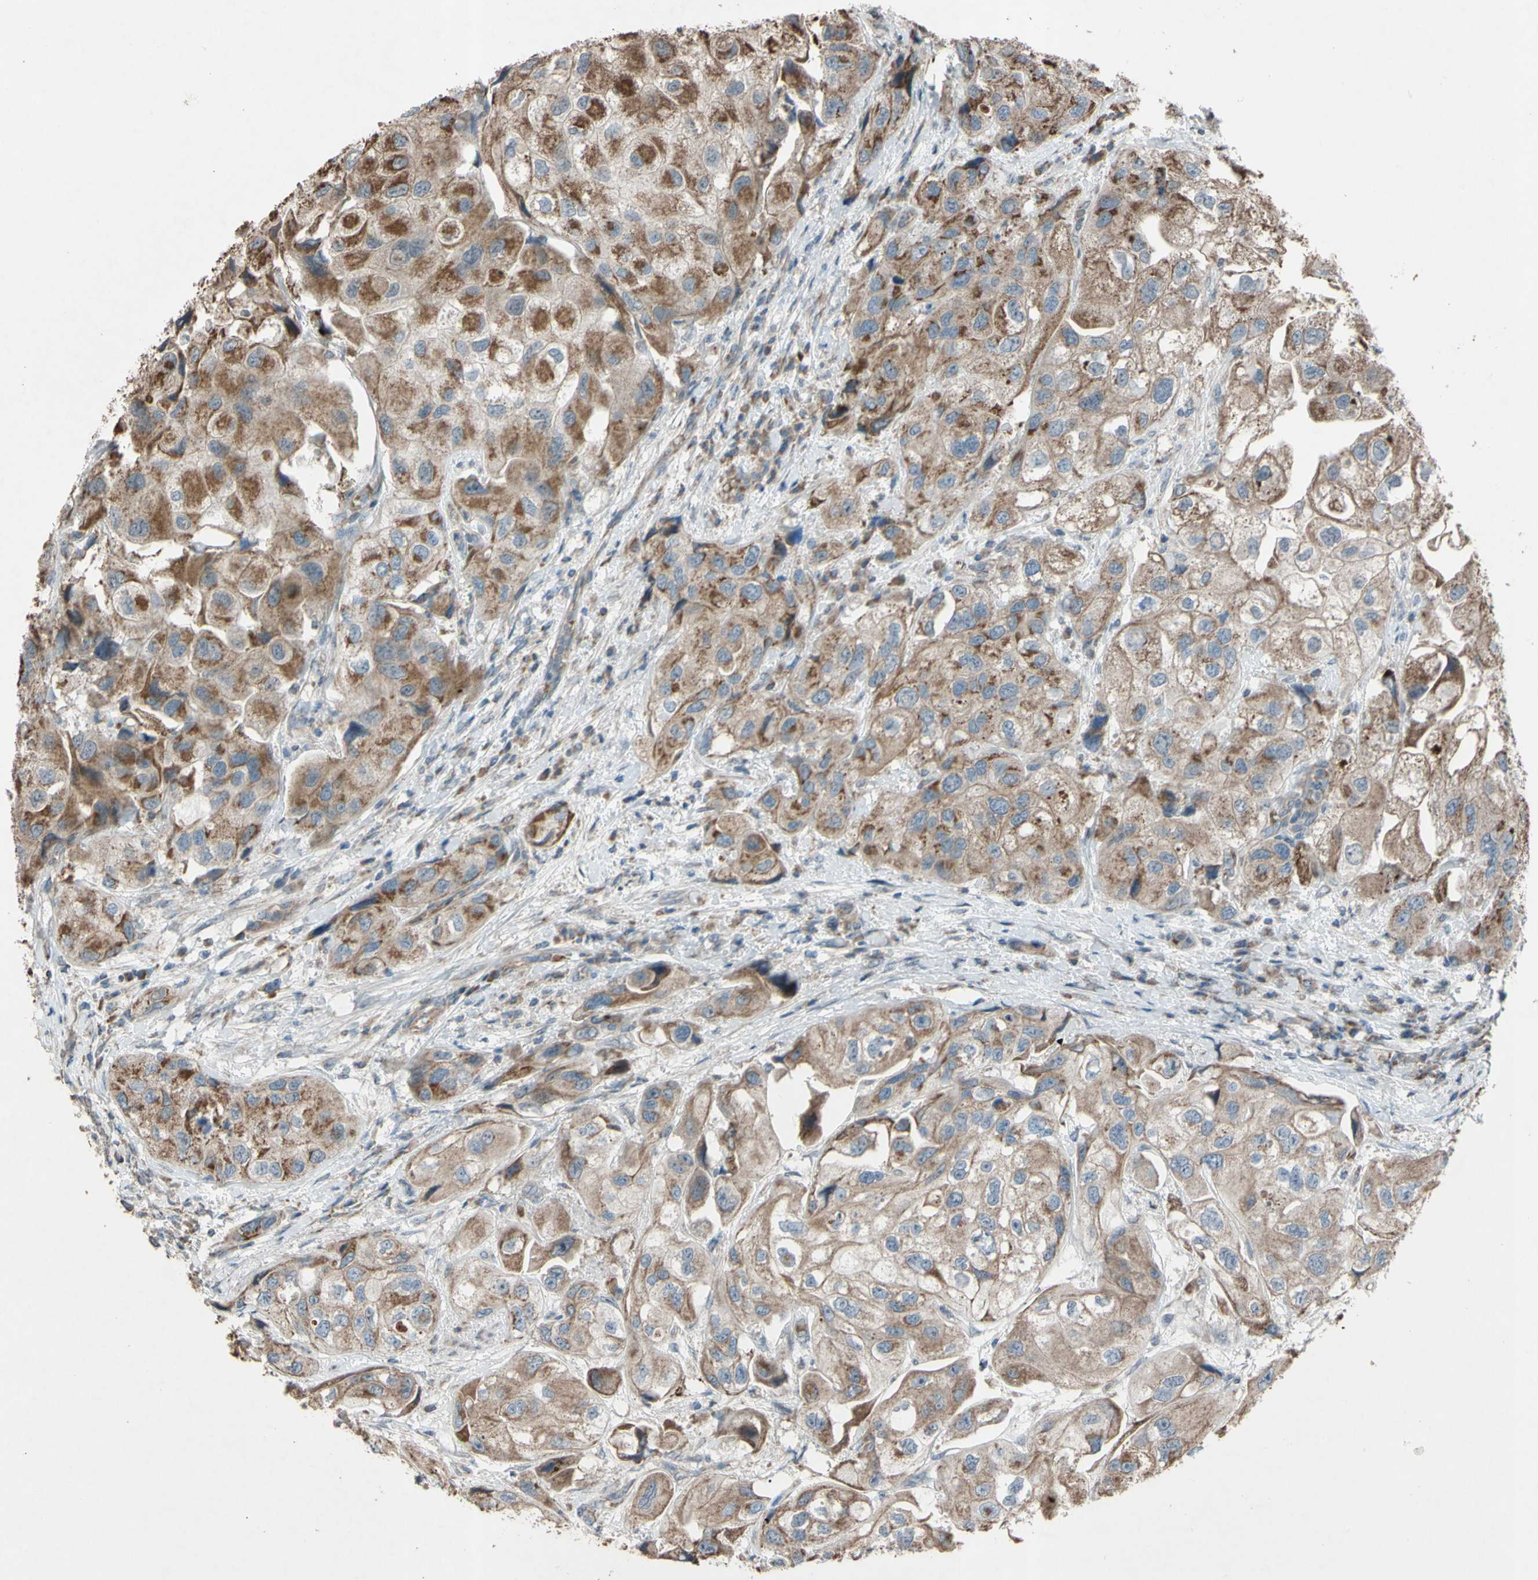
{"staining": {"intensity": "moderate", "quantity": ">75%", "location": "cytoplasmic/membranous"}, "tissue": "urothelial cancer", "cell_type": "Tumor cells", "image_type": "cancer", "snomed": [{"axis": "morphology", "description": "Urothelial carcinoma, High grade"}, {"axis": "topography", "description": "Urinary bladder"}], "caption": "Immunohistochemistry (IHC) staining of urothelial cancer, which shows medium levels of moderate cytoplasmic/membranous staining in about >75% of tumor cells indicating moderate cytoplasmic/membranous protein expression. The staining was performed using DAB (brown) for protein detection and nuclei were counterstained in hematoxylin (blue).", "gene": "ACOT8", "patient": {"sex": "female", "age": 64}}